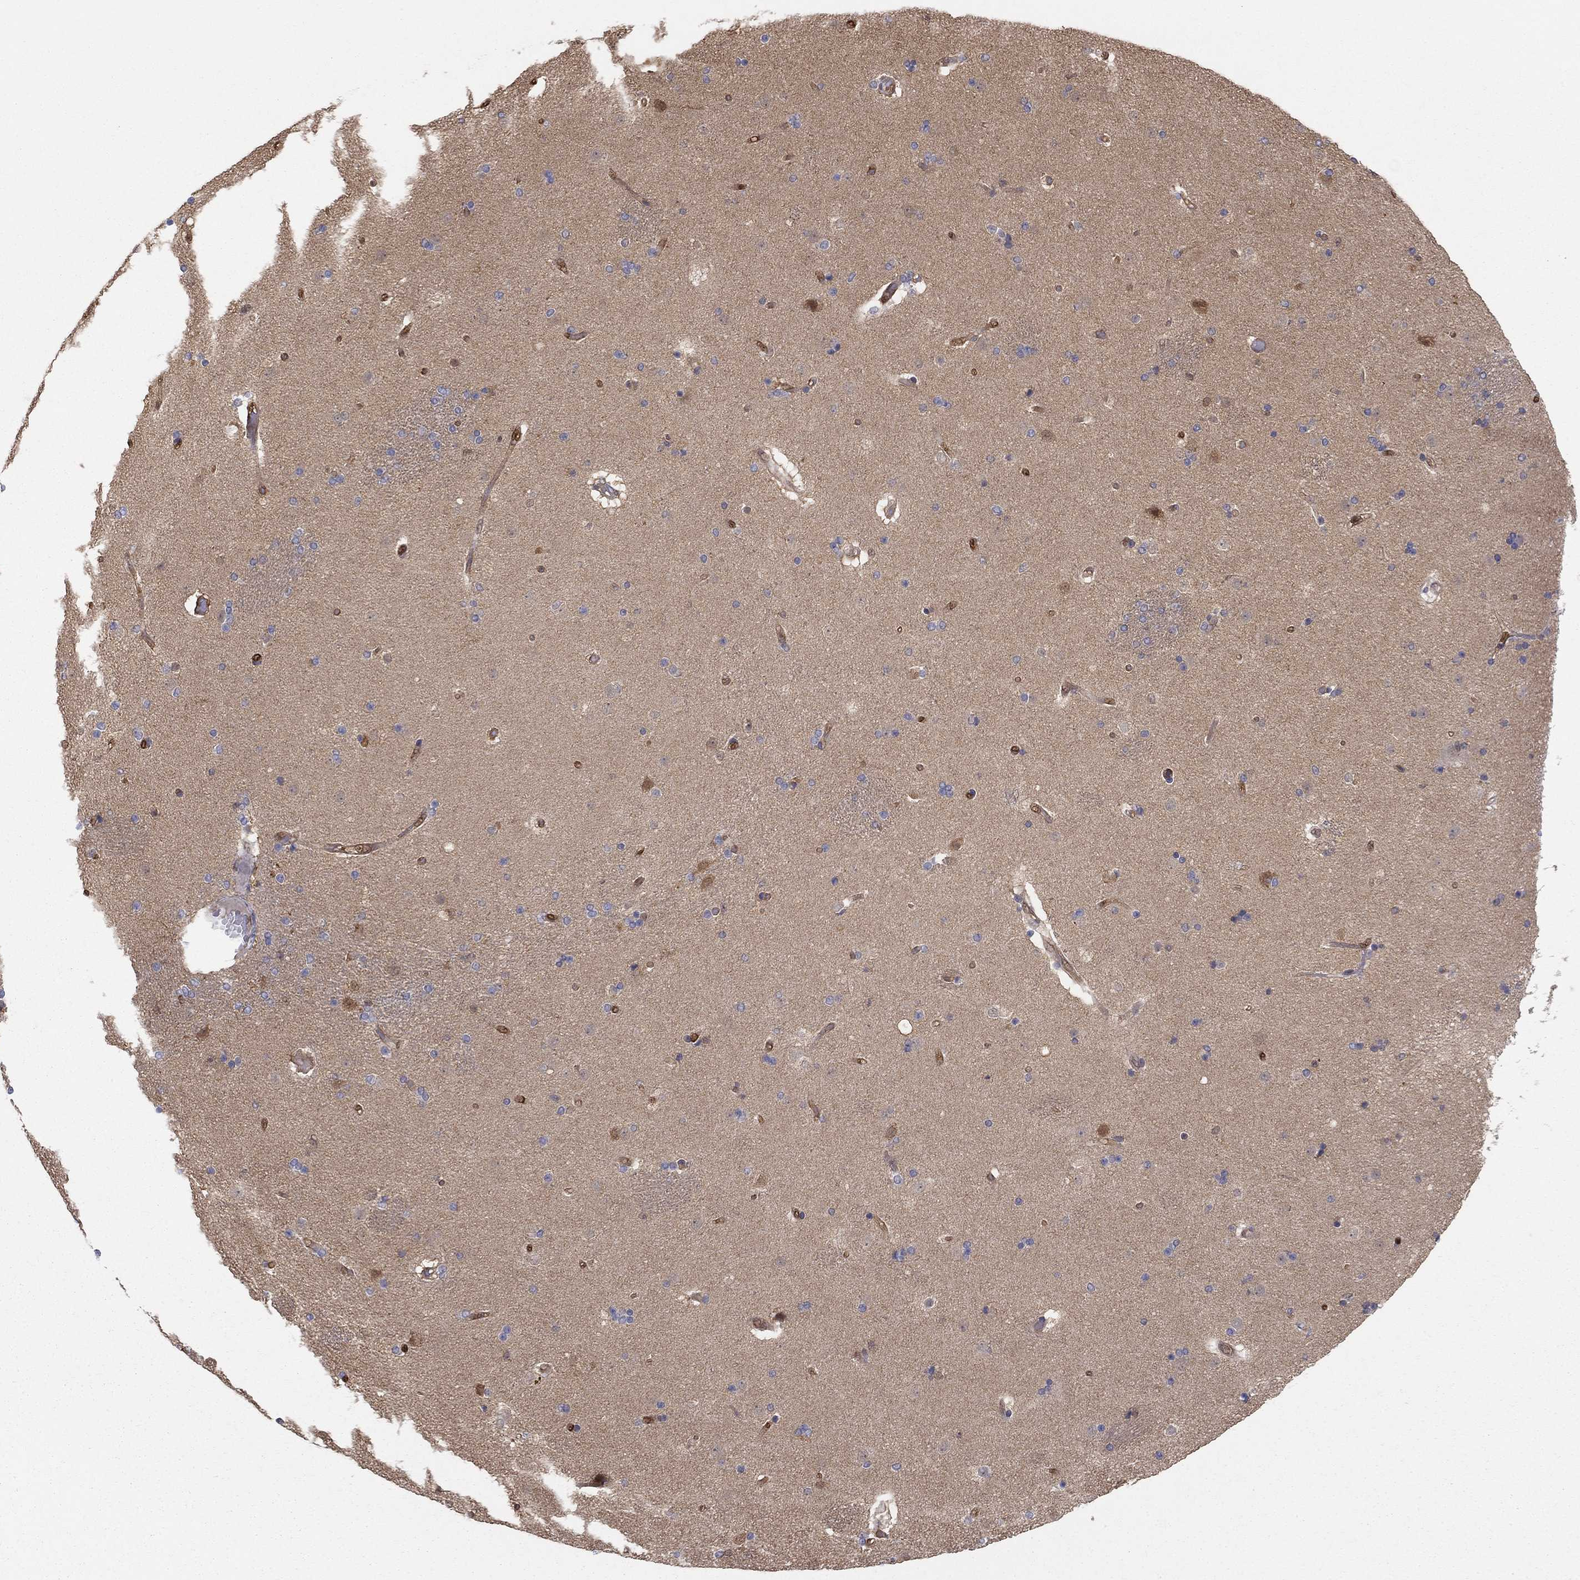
{"staining": {"intensity": "strong", "quantity": "<25%", "location": "cytoplasmic/membranous"}, "tissue": "caudate", "cell_type": "Glial cells", "image_type": "normal", "snomed": [{"axis": "morphology", "description": "Normal tissue, NOS"}, {"axis": "topography", "description": "Lateral ventricle wall"}], "caption": "High-magnification brightfield microscopy of unremarkable caudate stained with DAB (3,3'-diaminobenzidine) (brown) and counterstained with hematoxylin (blue). glial cells exhibit strong cytoplasmic/membranous expression is seen in approximately<25% of cells.", "gene": "PDXK", "patient": {"sex": "female", "age": 71}}